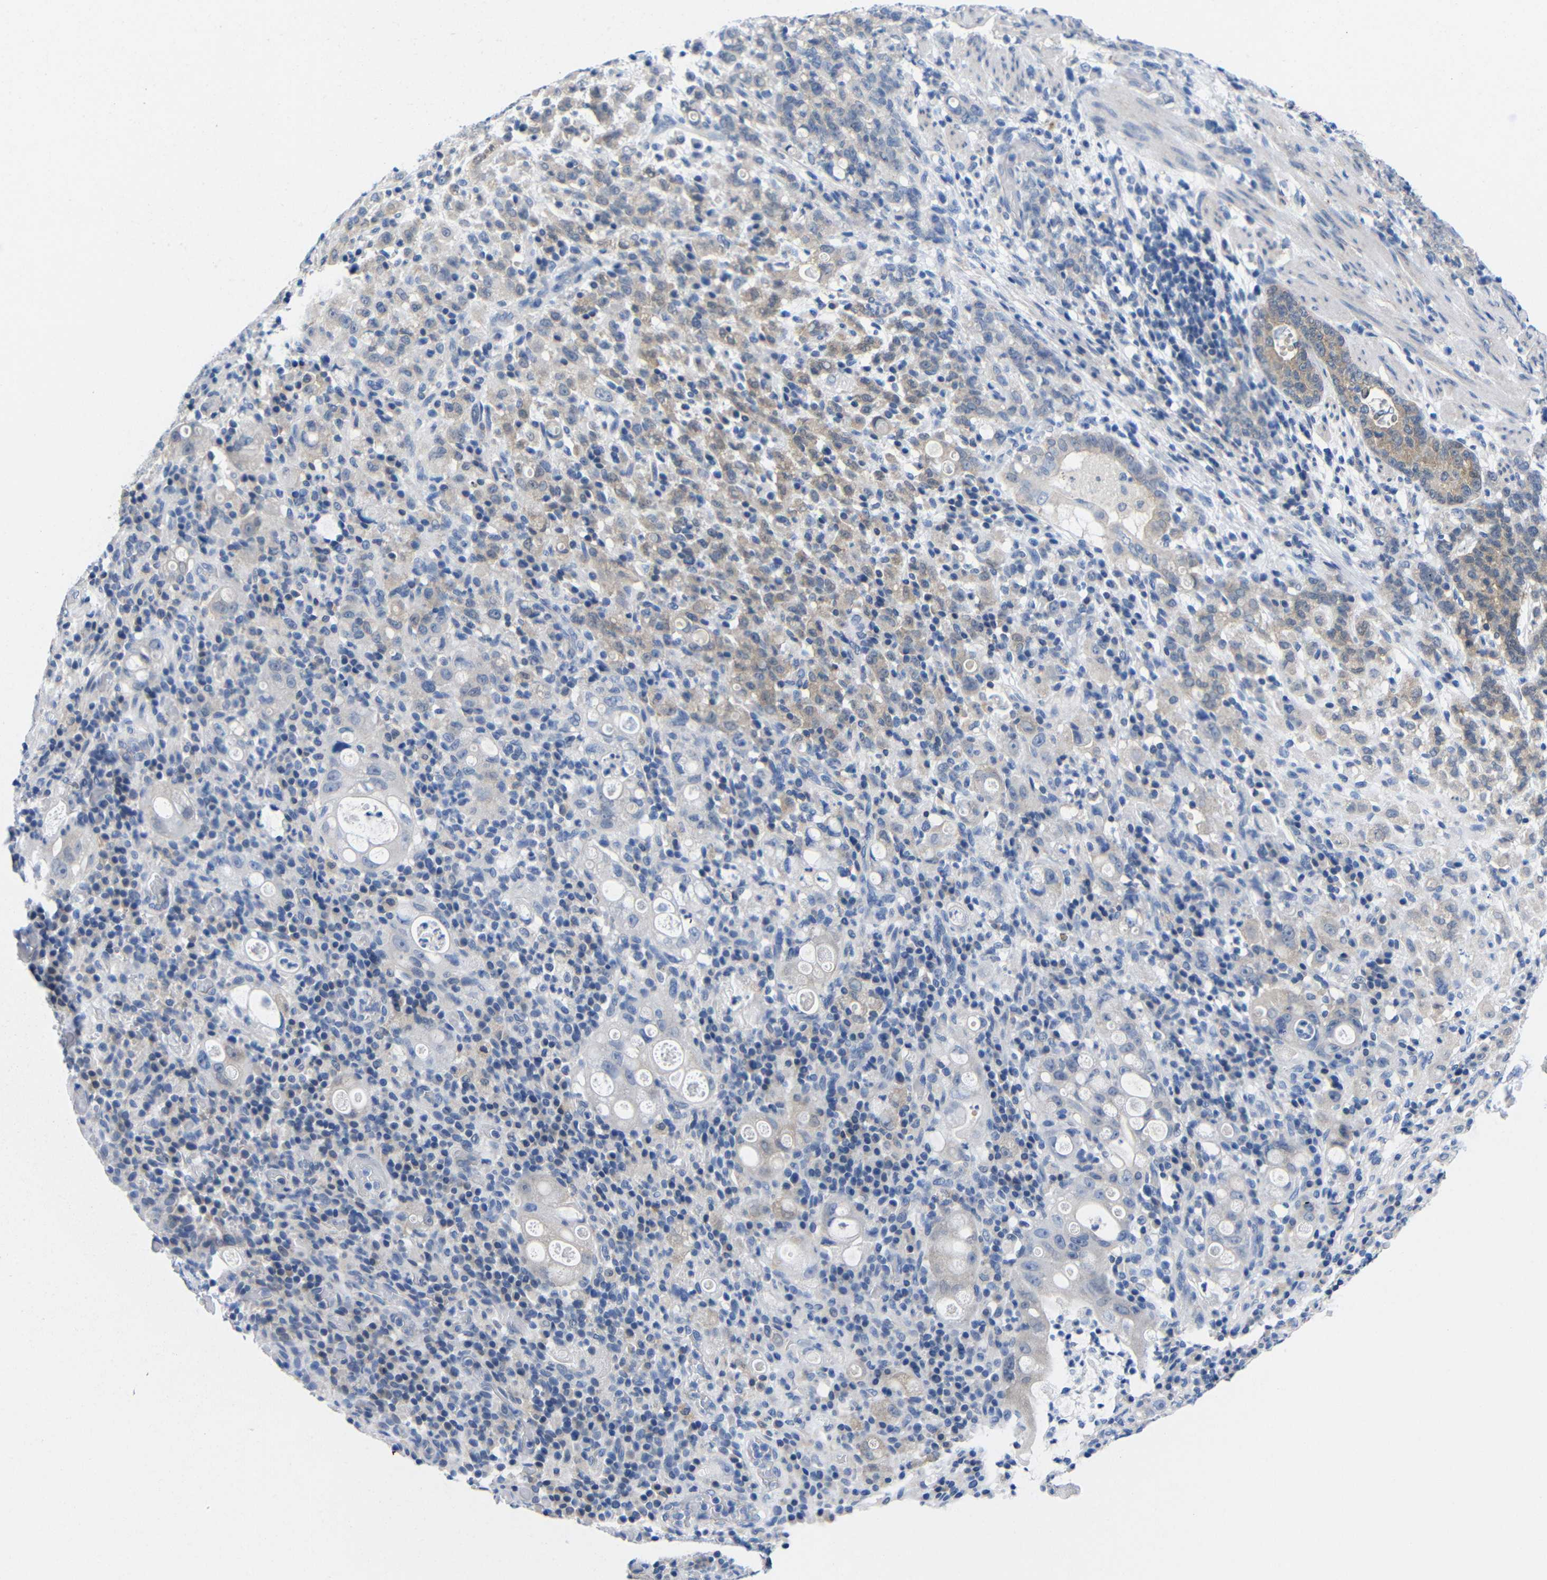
{"staining": {"intensity": "weak", "quantity": ">75%", "location": "cytoplasmic/membranous"}, "tissue": "stomach cancer", "cell_type": "Tumor cells", "image_type": "cancer", "snomed": [{"axis": "morphology", "description": "Adenocarcinoma, NOS"}, {"axis": "topography", "description": "Stomach, lower"}], "caption": "Immunohistochemistry photomicrograph of neoplastic tissue: human stomach adenocarcinoma stained using immunohistochemistry (IHC) displays low levels of weak protein expression localized specifically in the cytoplasmic/membranous of tumor cells, appearing as a cytoplasmic/membranous brown color.", "gene": "PEBP1", "patient": {"sex": "male", "age": 88}}